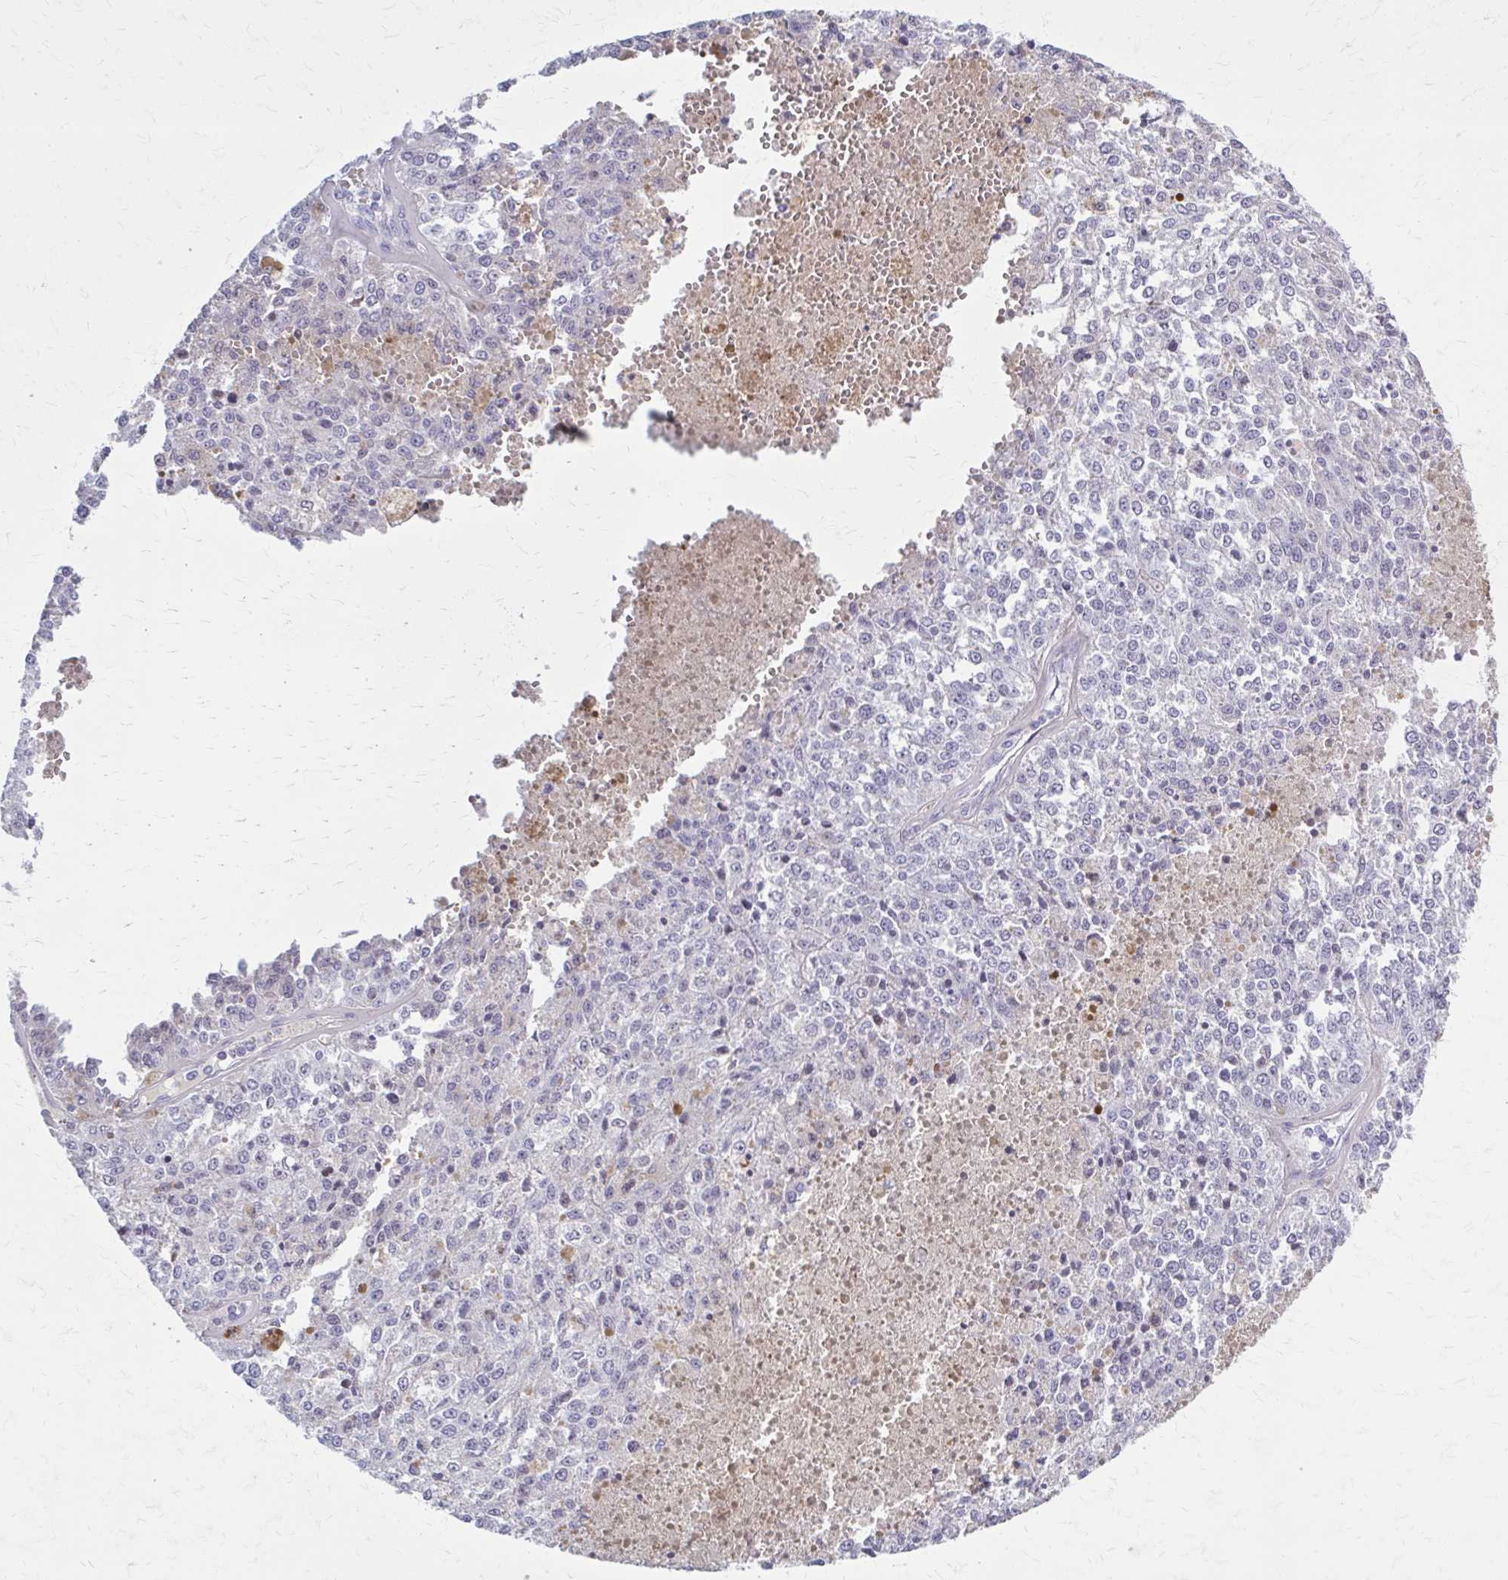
{"staining": {"intensity": "negative", "quantity": "none", "location": "none"}, "tissue": "melanoma", "cell_type": "Tumor cells", "image_type": "cancer", "snomed": [{"axis": "morphology", "description": "Malignant melanoma, Metastatic site"}, {"axis": "topography", "description": "Lymph node"}], "caption": "The IHC micrograph has no significant staining in tumor cells of malignant melanoma (metastatic site) tissue.", "gene": "SERPIND1", "patient": {"sex": "female", "age": 64}}